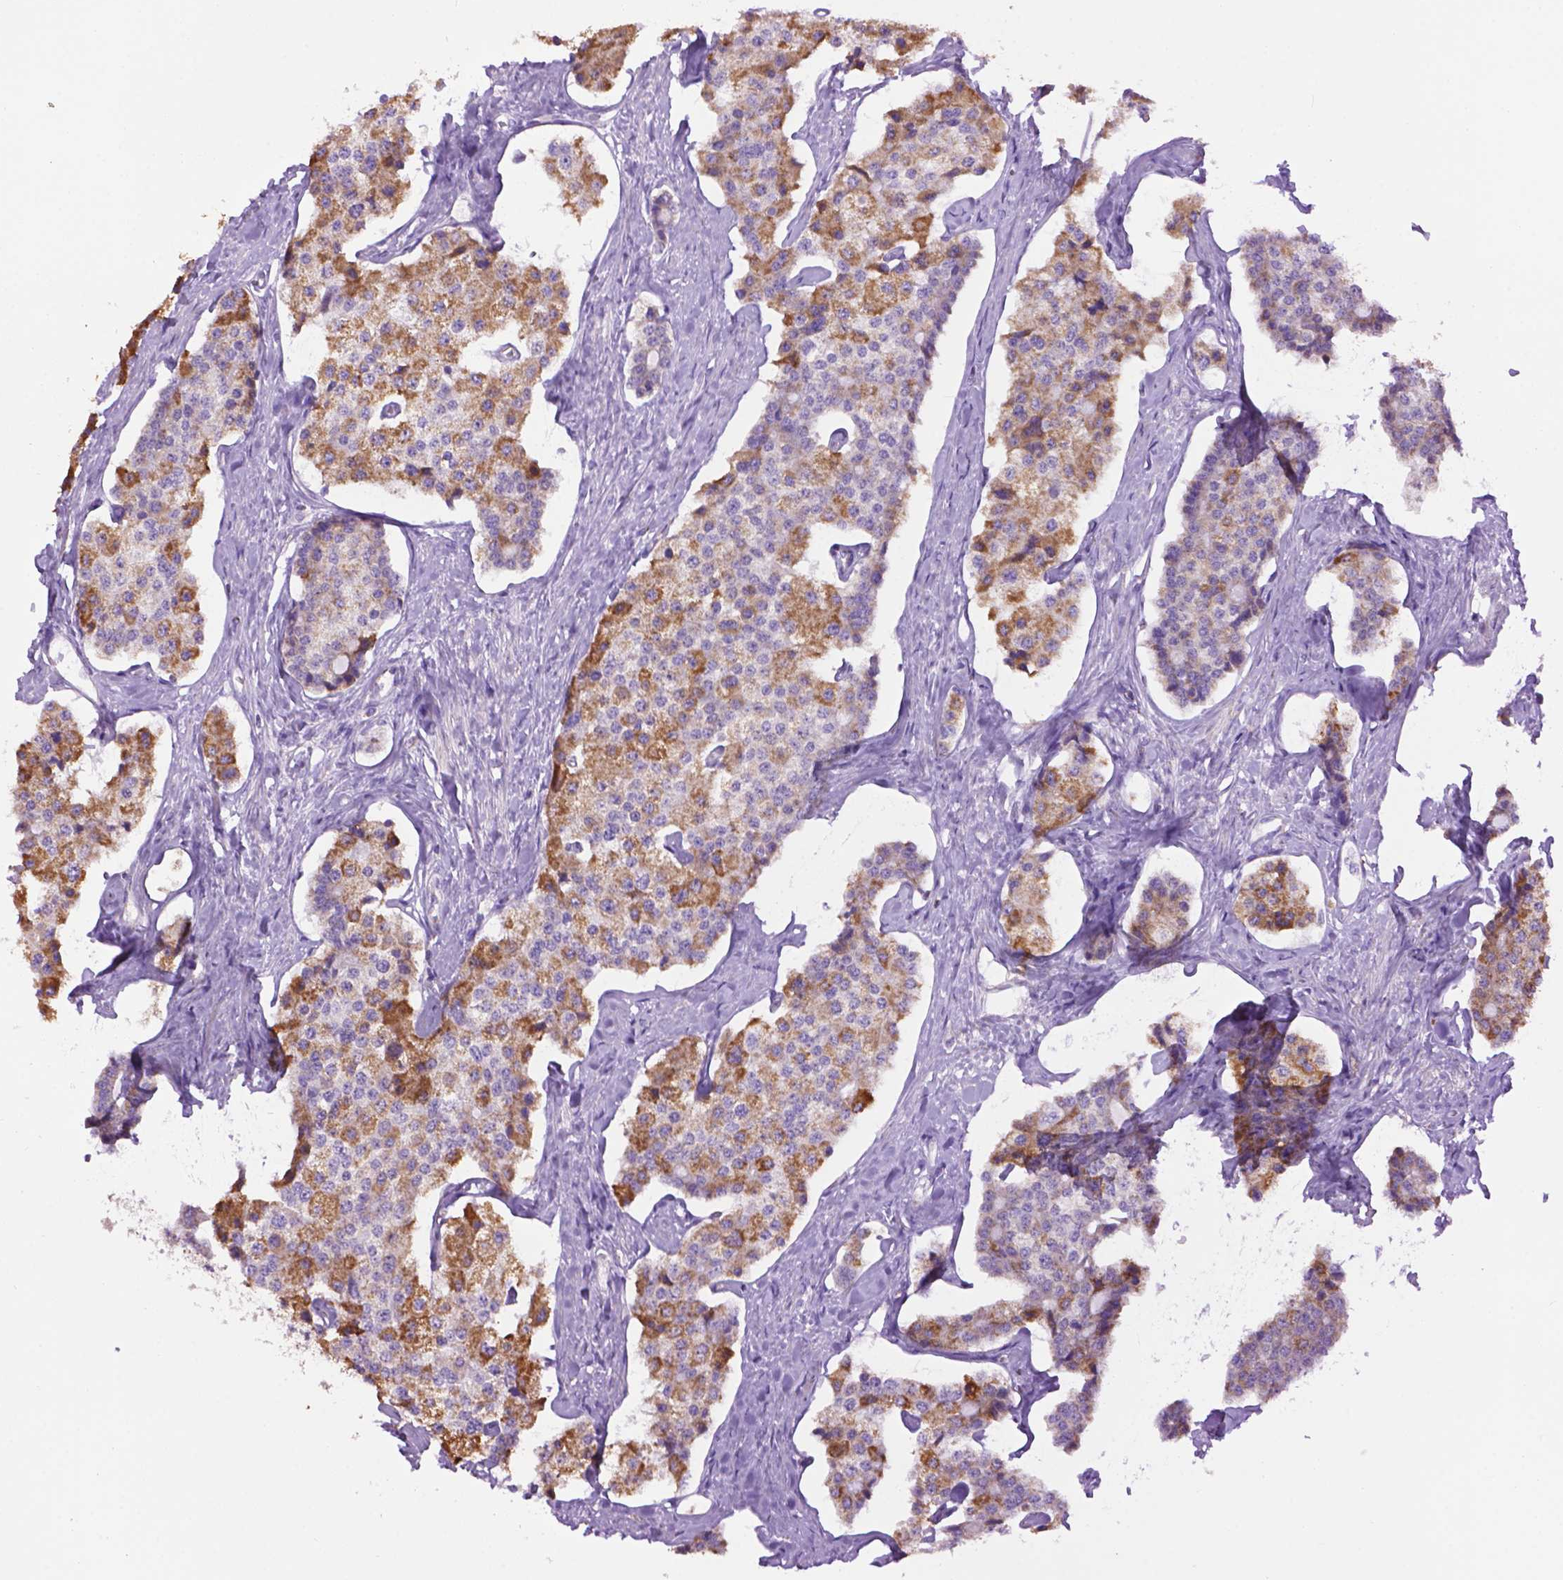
{"staining": {"intensity": "moderate", "quantity": "<25%", "location": "cytoplasmic/membranous"}, "tissue": "carcinoid", "cell_type": "Tumor cells", "image_type": "cancer", "snomed": [{"axis": "morphology", "description": "Carcinoid, malignant, NOS"}, {"axis": "topography", "description": "Small intestine"}], "caption": "Immunohistochemistry histopathology image of human malignant carcinoid stained for a protein (brown), which reveals low levels of moderate cytoplasmic/membranous positivity in about <25% of tumor cells.", "gene": "PYCR3", "patient": {"sex": "female", "age": 65}}